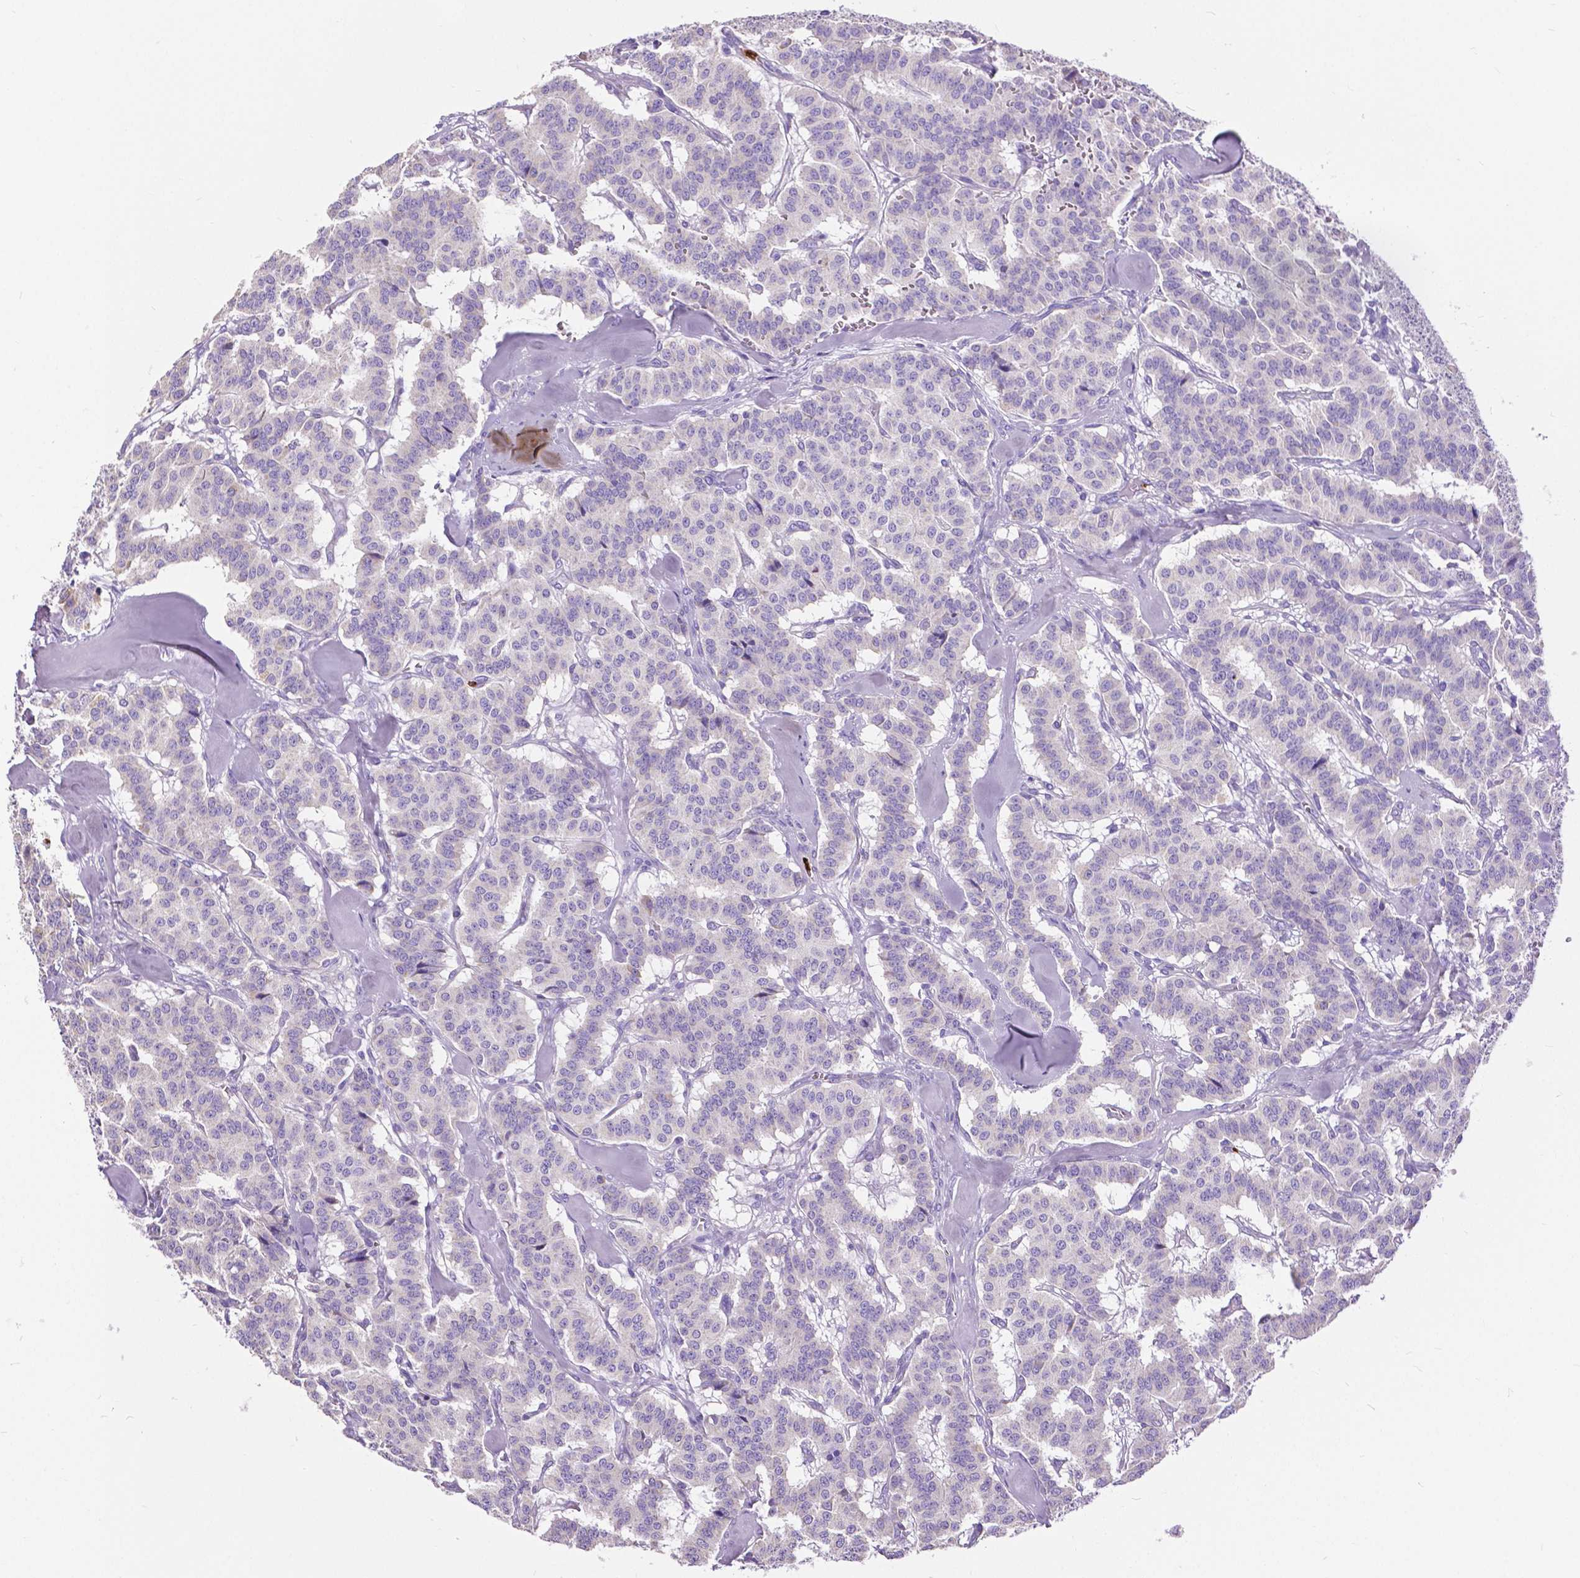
{"staining": {"intensity": "negative", "quantity": "none", "location": "none"}, "tissue": "carcinoid", "cell_type": "Tumor cells", "image_type": "cancer", "snomed": [{"axis": "morphology", "description": "Normal tissue, NOS"}, {"axis": "morphology", "description": "Carcinoid, malignant, NOS"}, {"axis": "topography", "description": "Lung"}], "caption": "Carcinoid (malignant) was stained to show a protein in brown. There is no significant positivity in tumor cells. (Stains: DAB immunohistochemistry with hematoxylin counter stain, Microscopy: brightfield microscopy at high magnification).", "gene": "MMP9", "patient": {"sex": "female", "age": 46}}